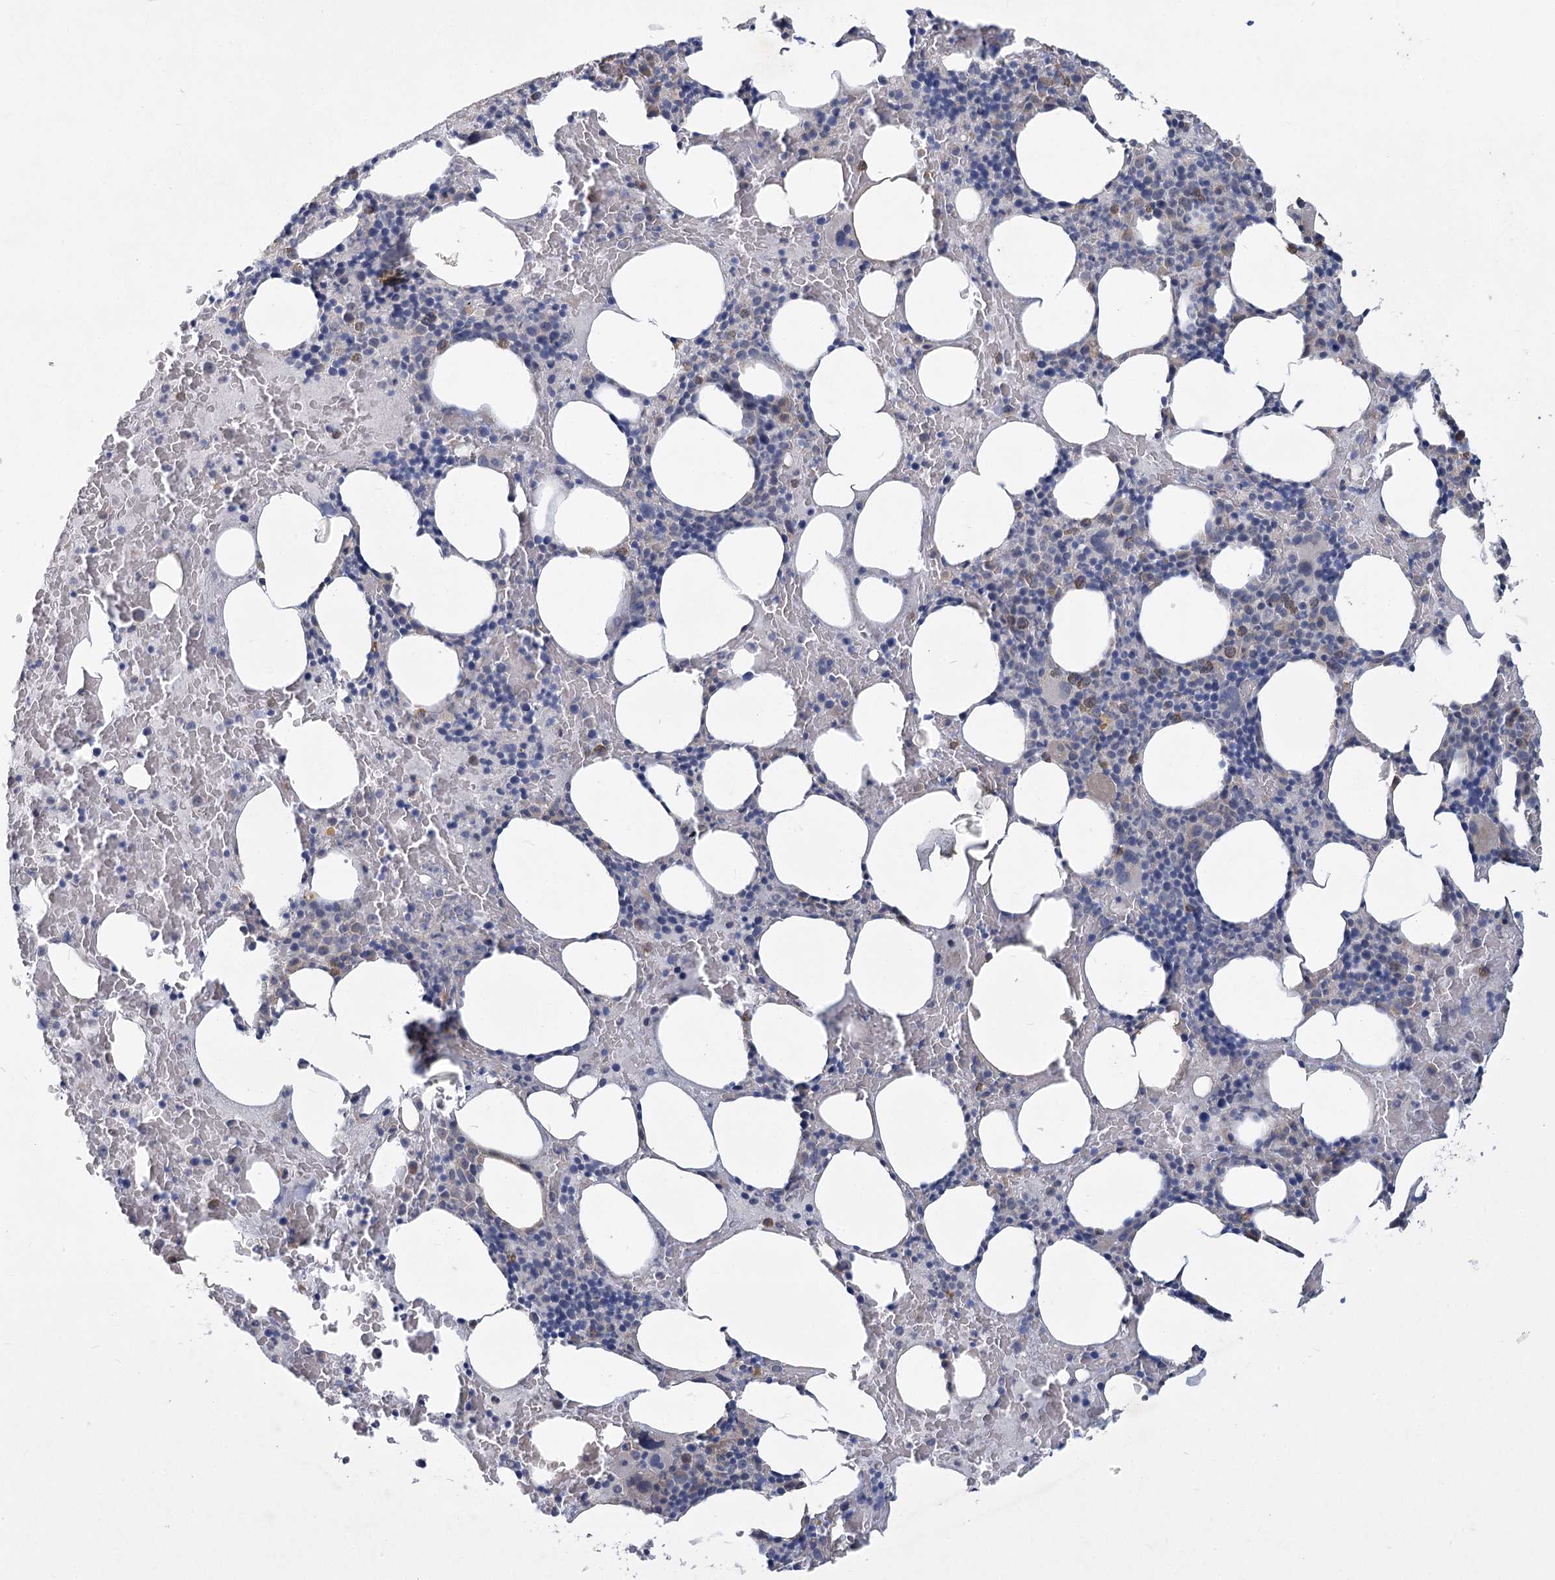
{"staining": {"intensity": "negative", "quantity": "none", "location": "none"}, "tissue": "bone marrow", "cell_type": "Hematopoietic cells", "image_type": "normal", "snomed": [{"axis": "morphology", "description": "Normal tissue, NOS"}, {"axis": "topography", "description": "Bone marrow"}], "caption": "The histopathology image demonstrates no staining of hematopoietic cells in normal bone marrow. (Stains: DAB (3,3'-diaminobenzidine) immunohistochemistry (IHC) with hematoxylin counter stain, Microscopy: brightfield microscopy at high magnification).", "gene": "PLA2G12A", "patient": {"sex": "male", "age": 62}}